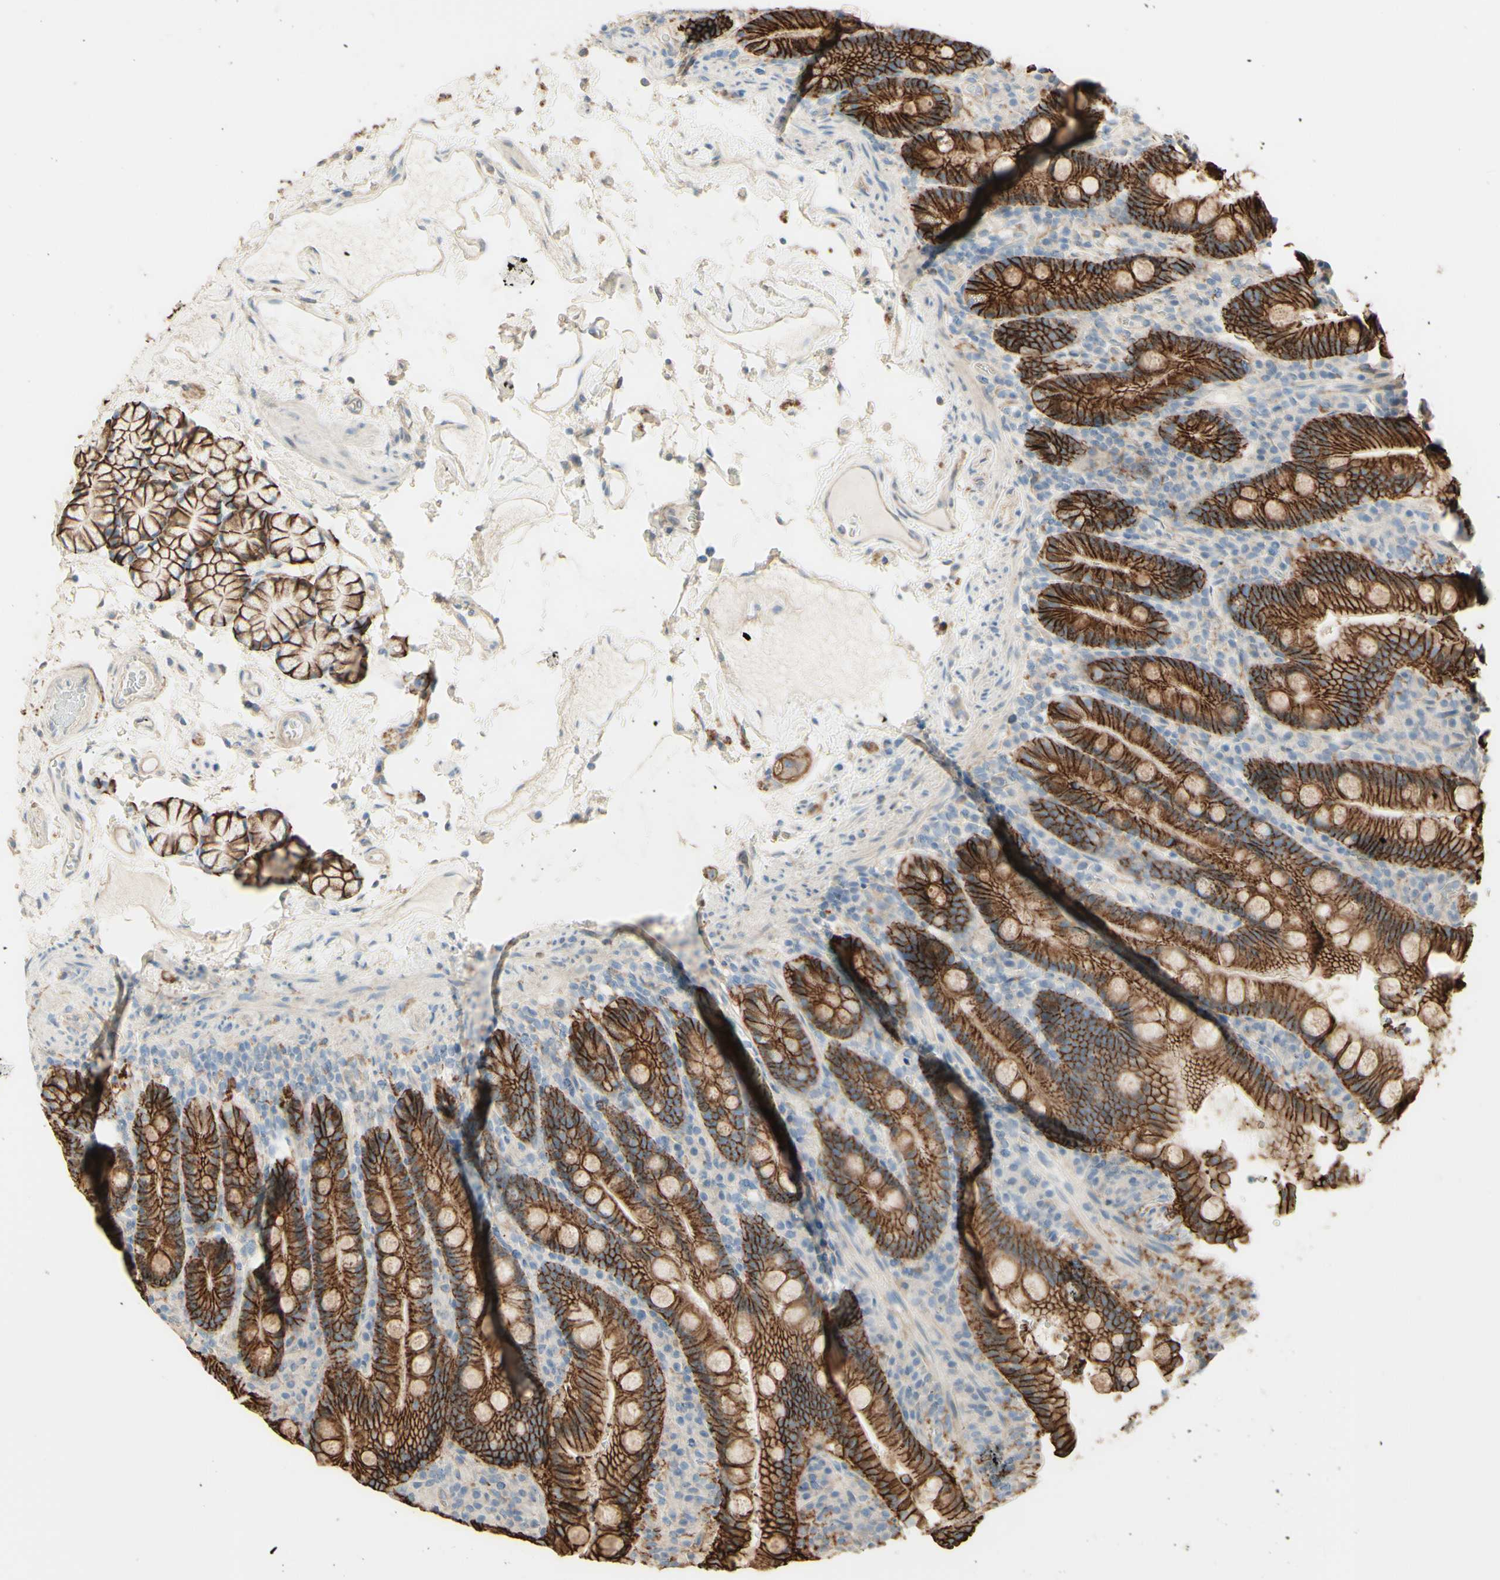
{"staining": {"intensity": "strong", "quantity": ">75%", "location": "cytoplasmic/membranous"}, "tissue": "duodenum", "cell_type": "Glandular cells", "image_type": "normal", "snomed": [{"axis": "morphology", "description": "Normal tissue, NOS"}, {"axis": "topography", "description": "Small intestine, NOS"}], "caption": "Protein staining displays strong cytoplasmic/membranous staining in approximately >75% of glandular cells in unremarkable duodenum. (Brightfield microscopy of DAB IHC at high magnification).", "gene": "RNF149", "patient": {"sex": "female", "age": 71}}